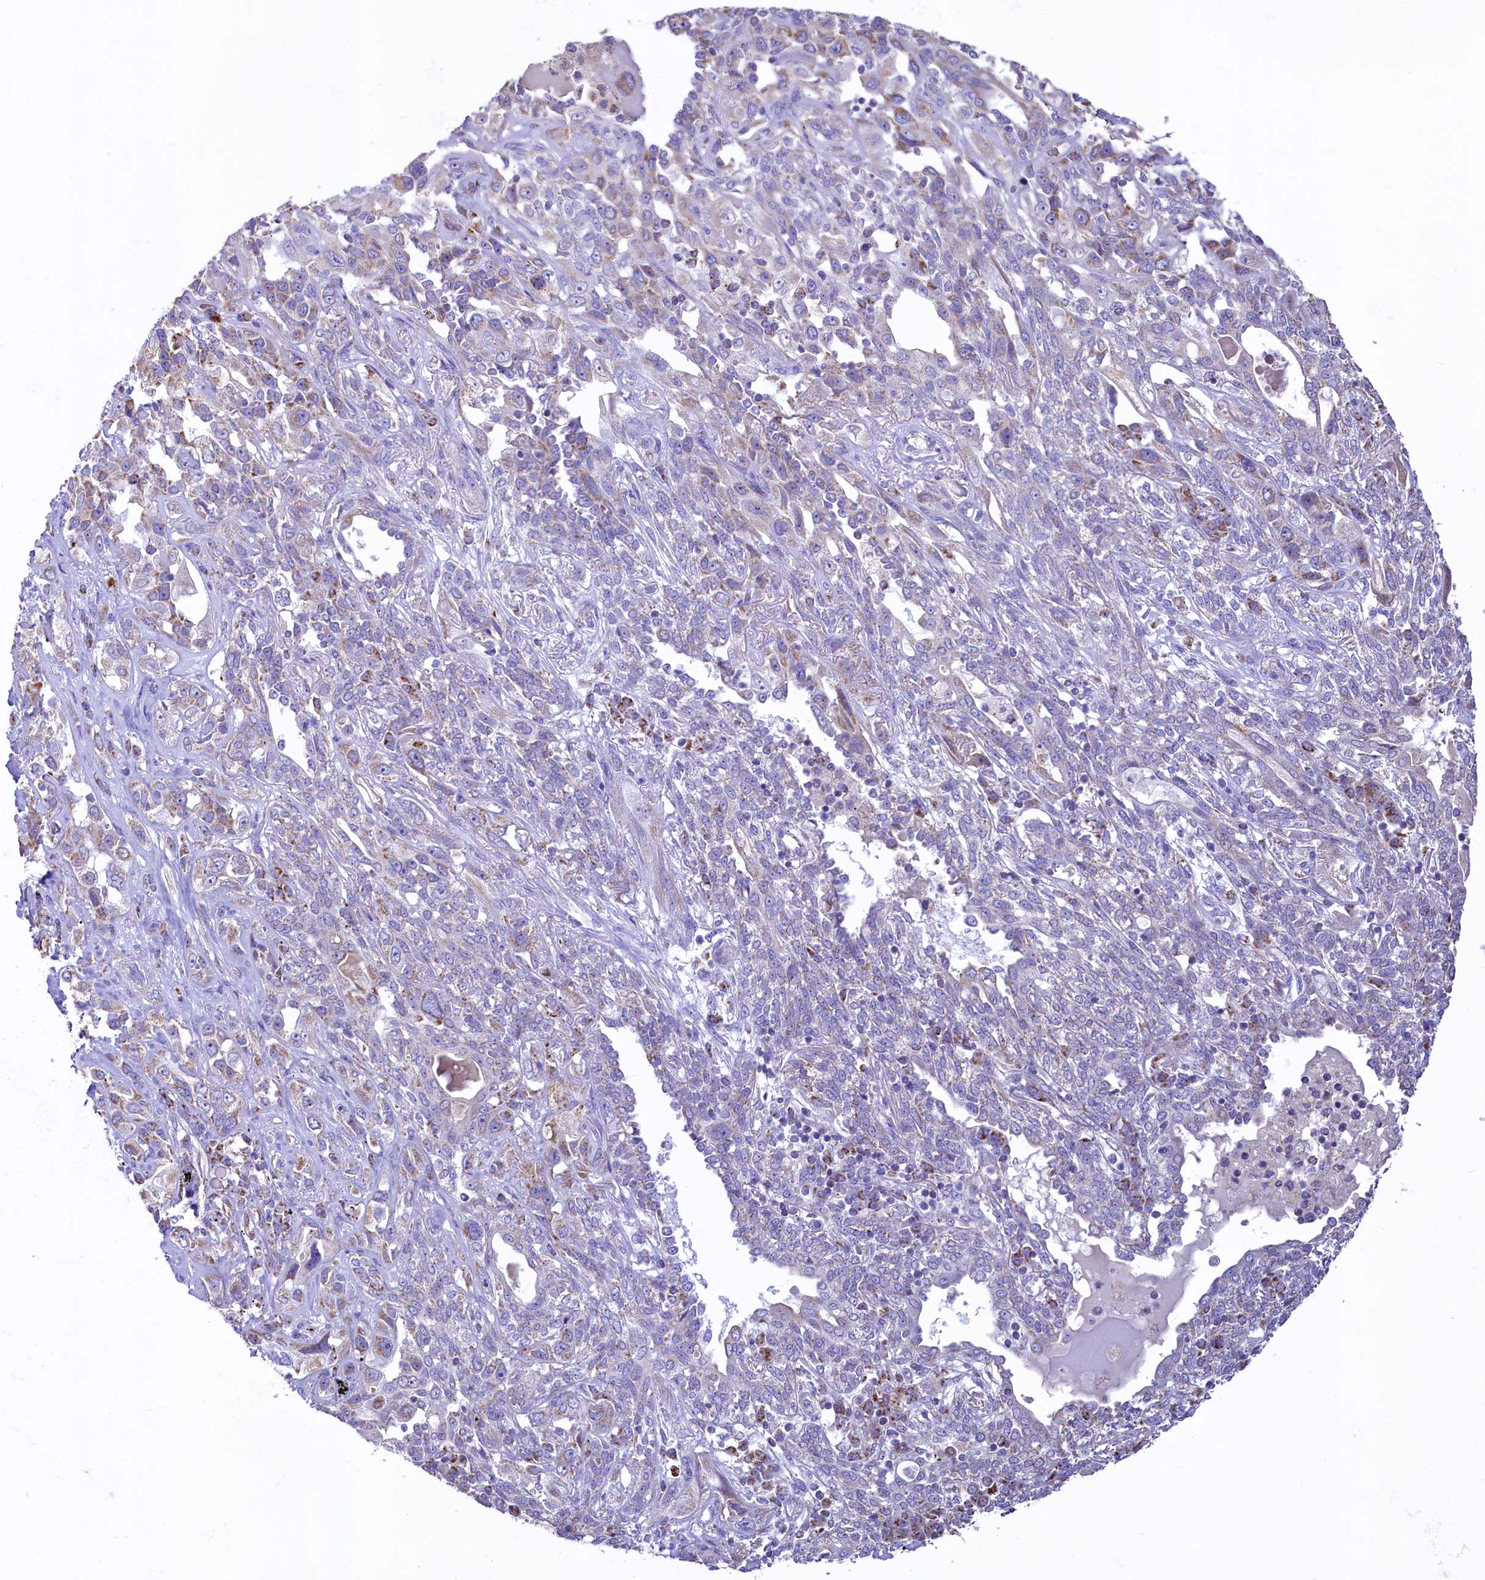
{"staining": {"intensity": "weak", "quantity": "<25%", "location": "cytoplasmic/membranous"}, "tissue": "lung cancer", "cell_type": "Tumor cells", "image_type": "cancer", "snomed": [{"axis": "morphology", "description": "Squamous cell carcinoma, NOS"}, {"axis": "topography", "description": "Lung"}], "caption": "This histopathology image is of lung cancer (squamous cell carcinoma) stained with immunohistochemistry to label a protein in brown with the nuclei are counter-stained blue. There is no staining in tumor cells.", "gene": "IDH3A", "patient": {"sex": "female", "age": 70}}